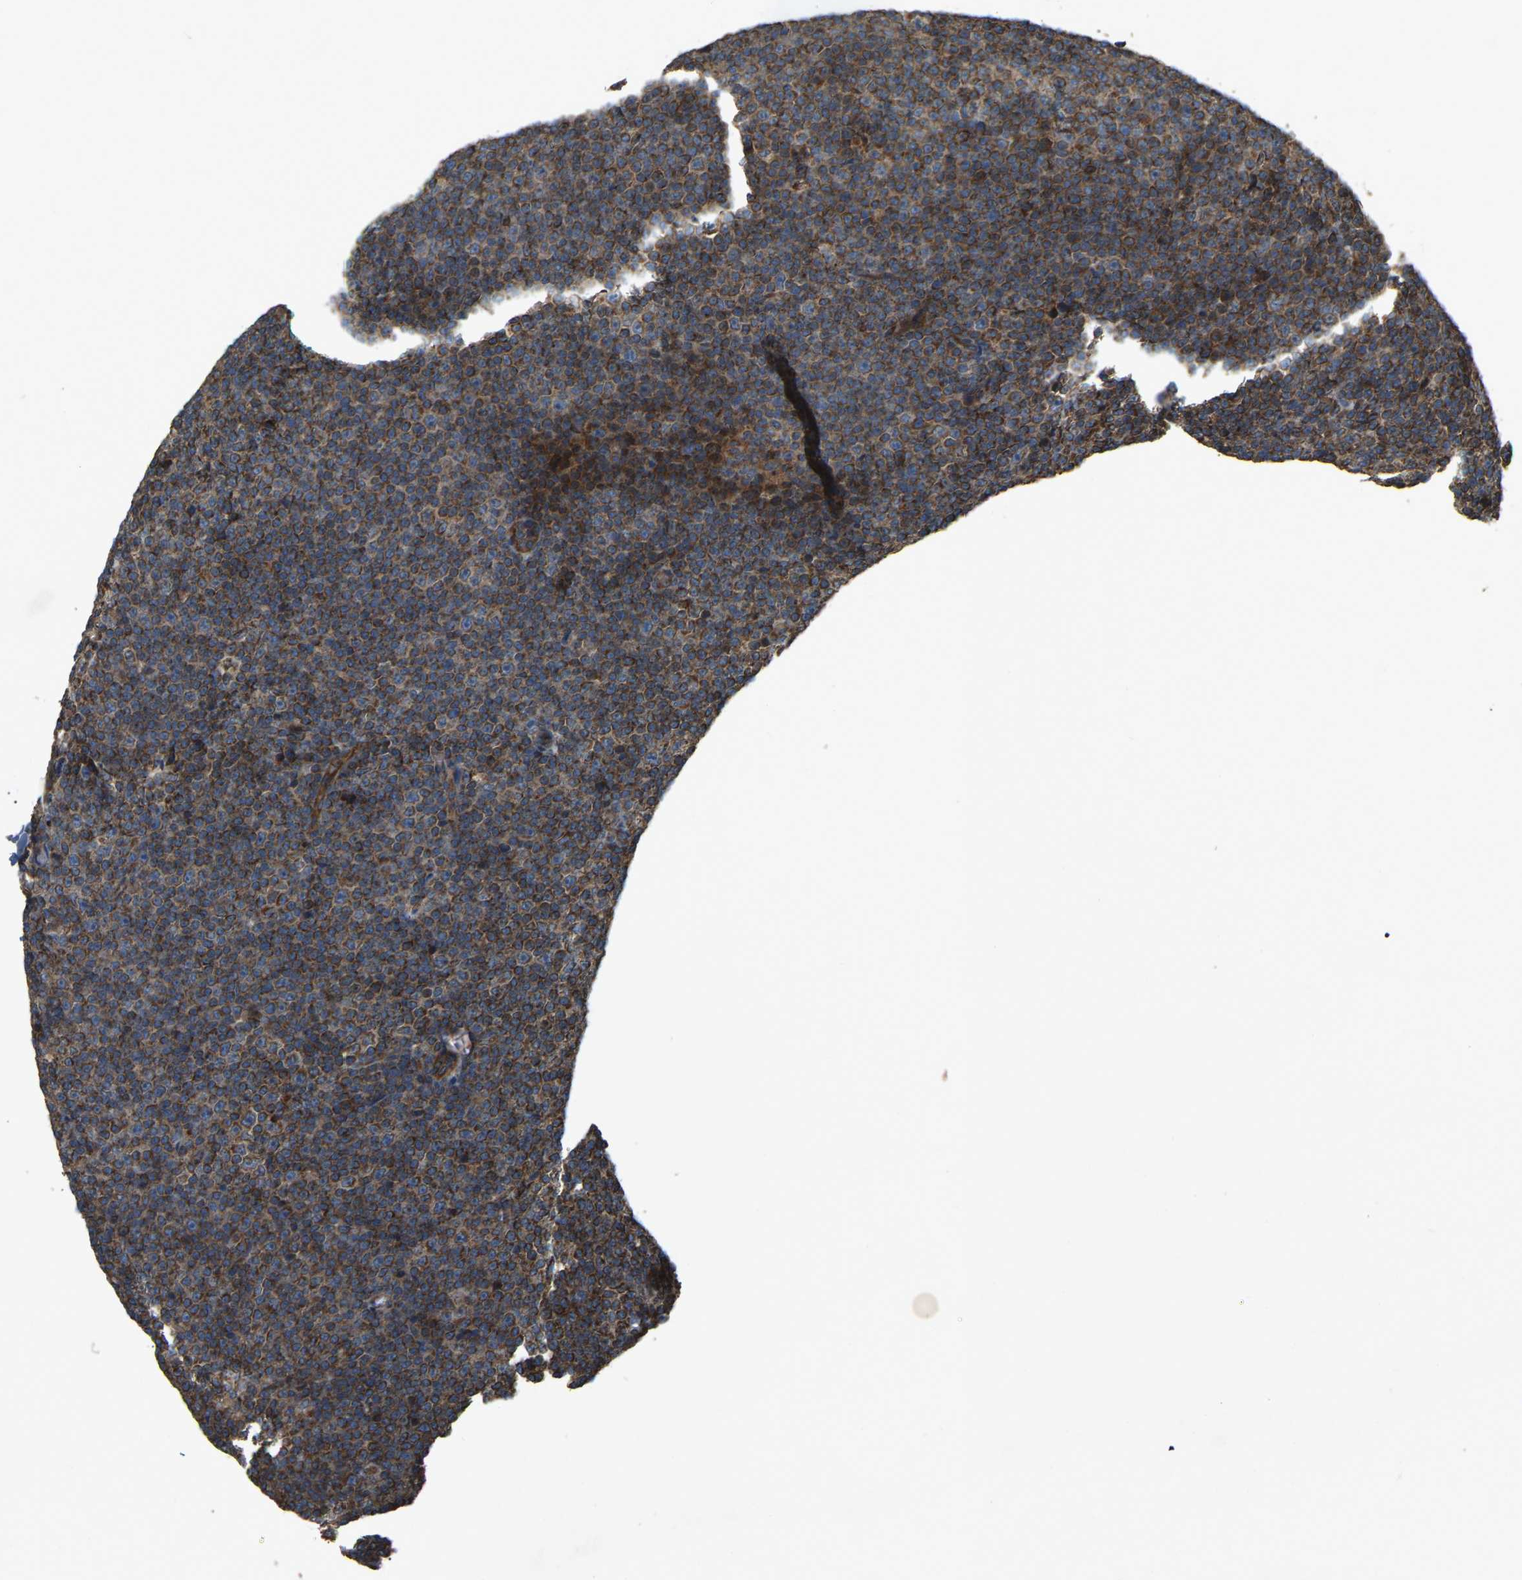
{"staining": {"intensity": "strong", "quantity": "25%-75%", "location": "cytoplasmic/membranous"}, "tissue": "lymphoma", "cell_type": "Tumor cells", "image_type": "cancer", "snomed": [{"axis": "morphology", "description": "Malignant lymphoma, non-Hodgkin's type, Low grade"}, {"axis": "topography", "description": "Lymph node"}], "caption": "IHC (DAB (3,3'-diaminobenzidine)) staining of low-grade malignant lymphoma, non-Hodgkin's type shows strong cytoplasmic/membranous protein expression in approximately 25%-75% of tumor cells. (brown staining indicates protein expression, while blue staining denotes nuclei).", "gene": "SAMD9L", "patient": {"sex": "female", "age": 67}}